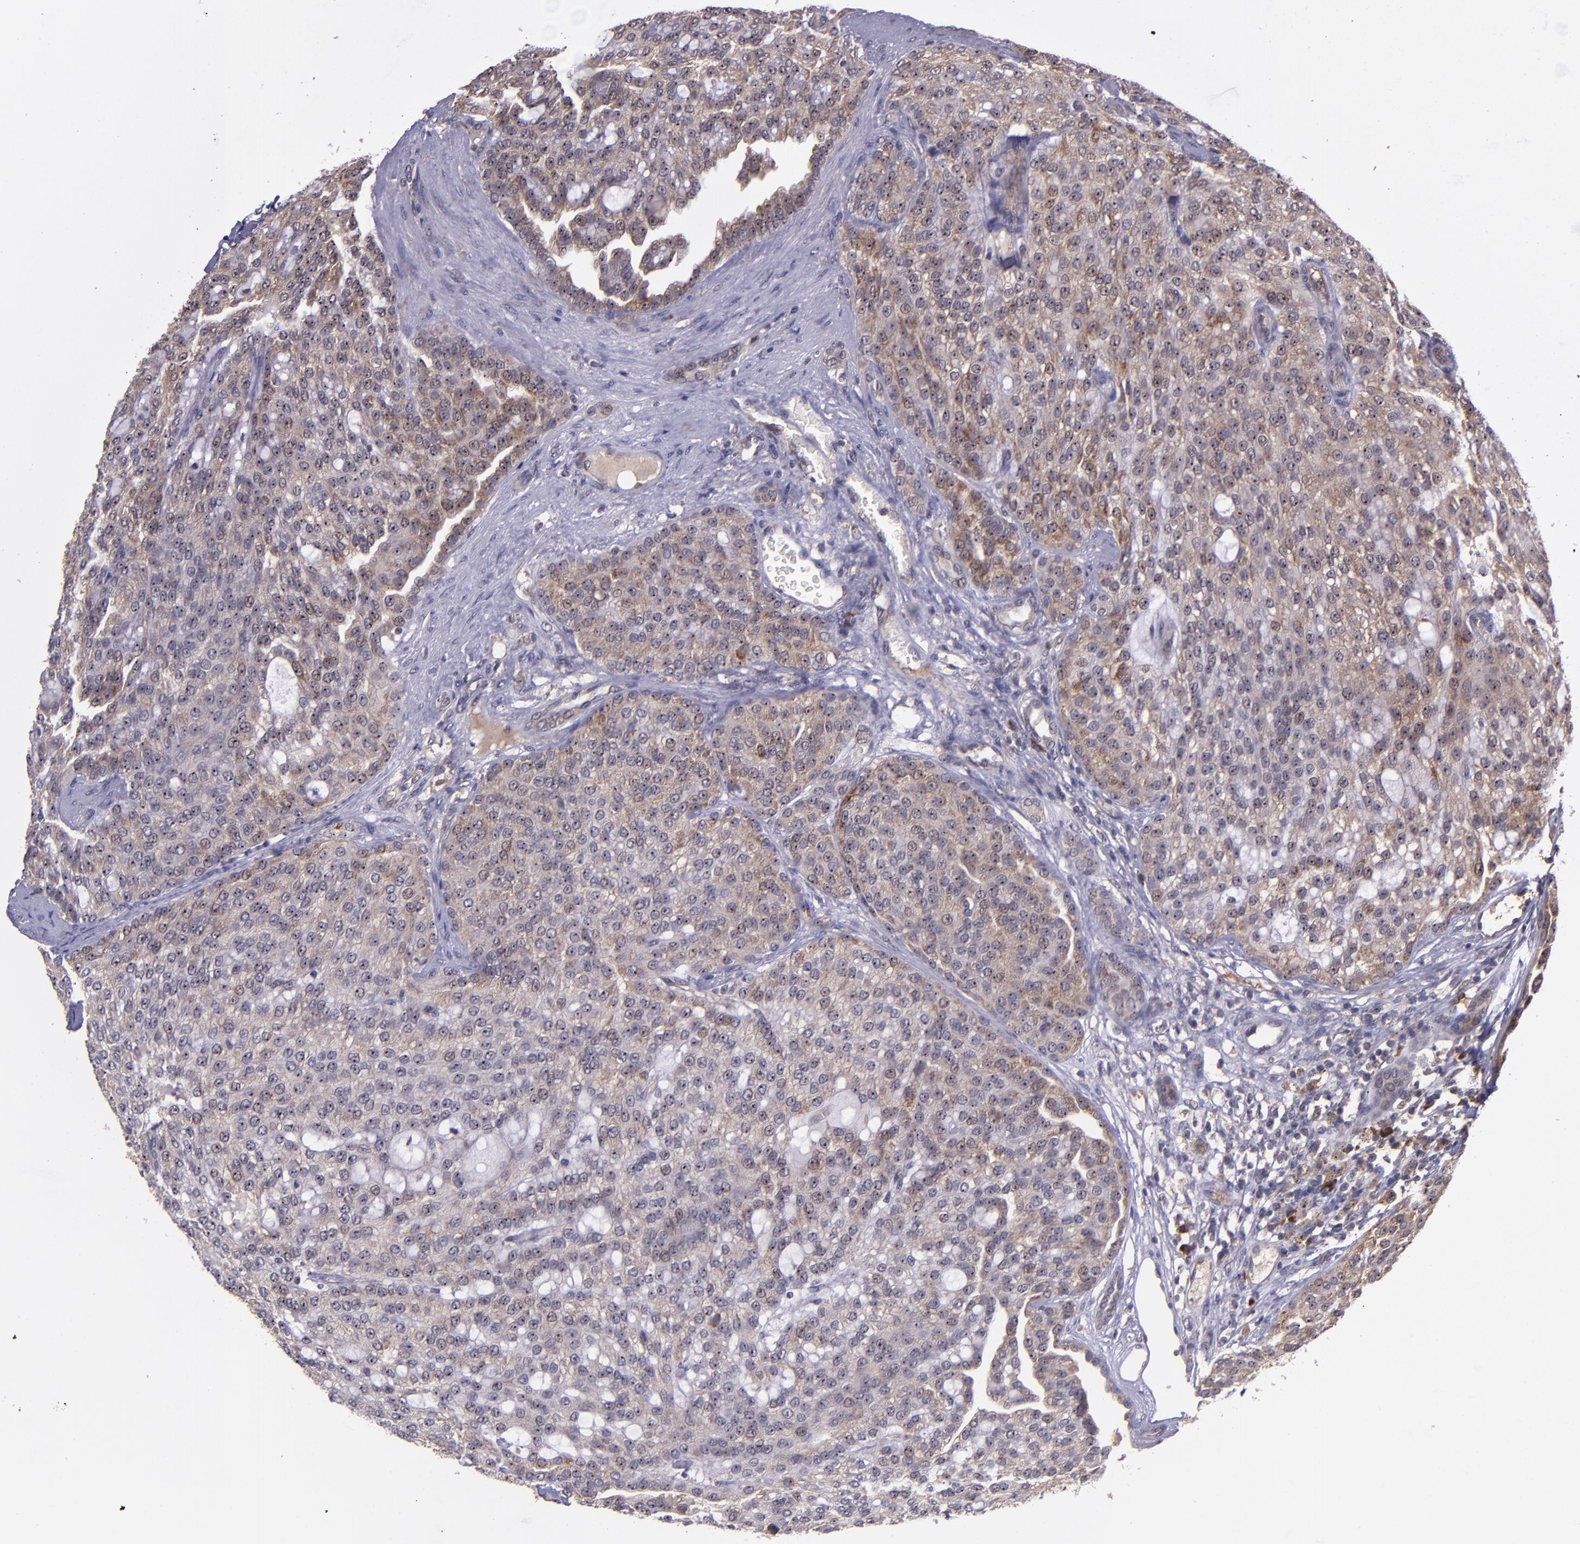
{"staining": {"intensity": "moderate", "quantity": ">75%", "location": "cytoplasmic/membranous"}, "tissue": "renal cancer", "cell_type": "Tumor cells", "image_type": "cancer", "snomed": [{"axis": "morphology", "description": "Adenocarcinoma, NOS"}, {"axis": "topography", "description": "Kidney"}], "caption": "Brown immunohistochemical staining in adenocarcinoma (renal) reveals moderate cytoplasmic/membranous positivity in approximately >75% of tumor cells. The protein is stained brown, and the nuclei are stained in blue (DAB IHC with brightfield microscopy, high magnification).", "gene": "USP51", "patient": {"sex": "male", "age": 63}}